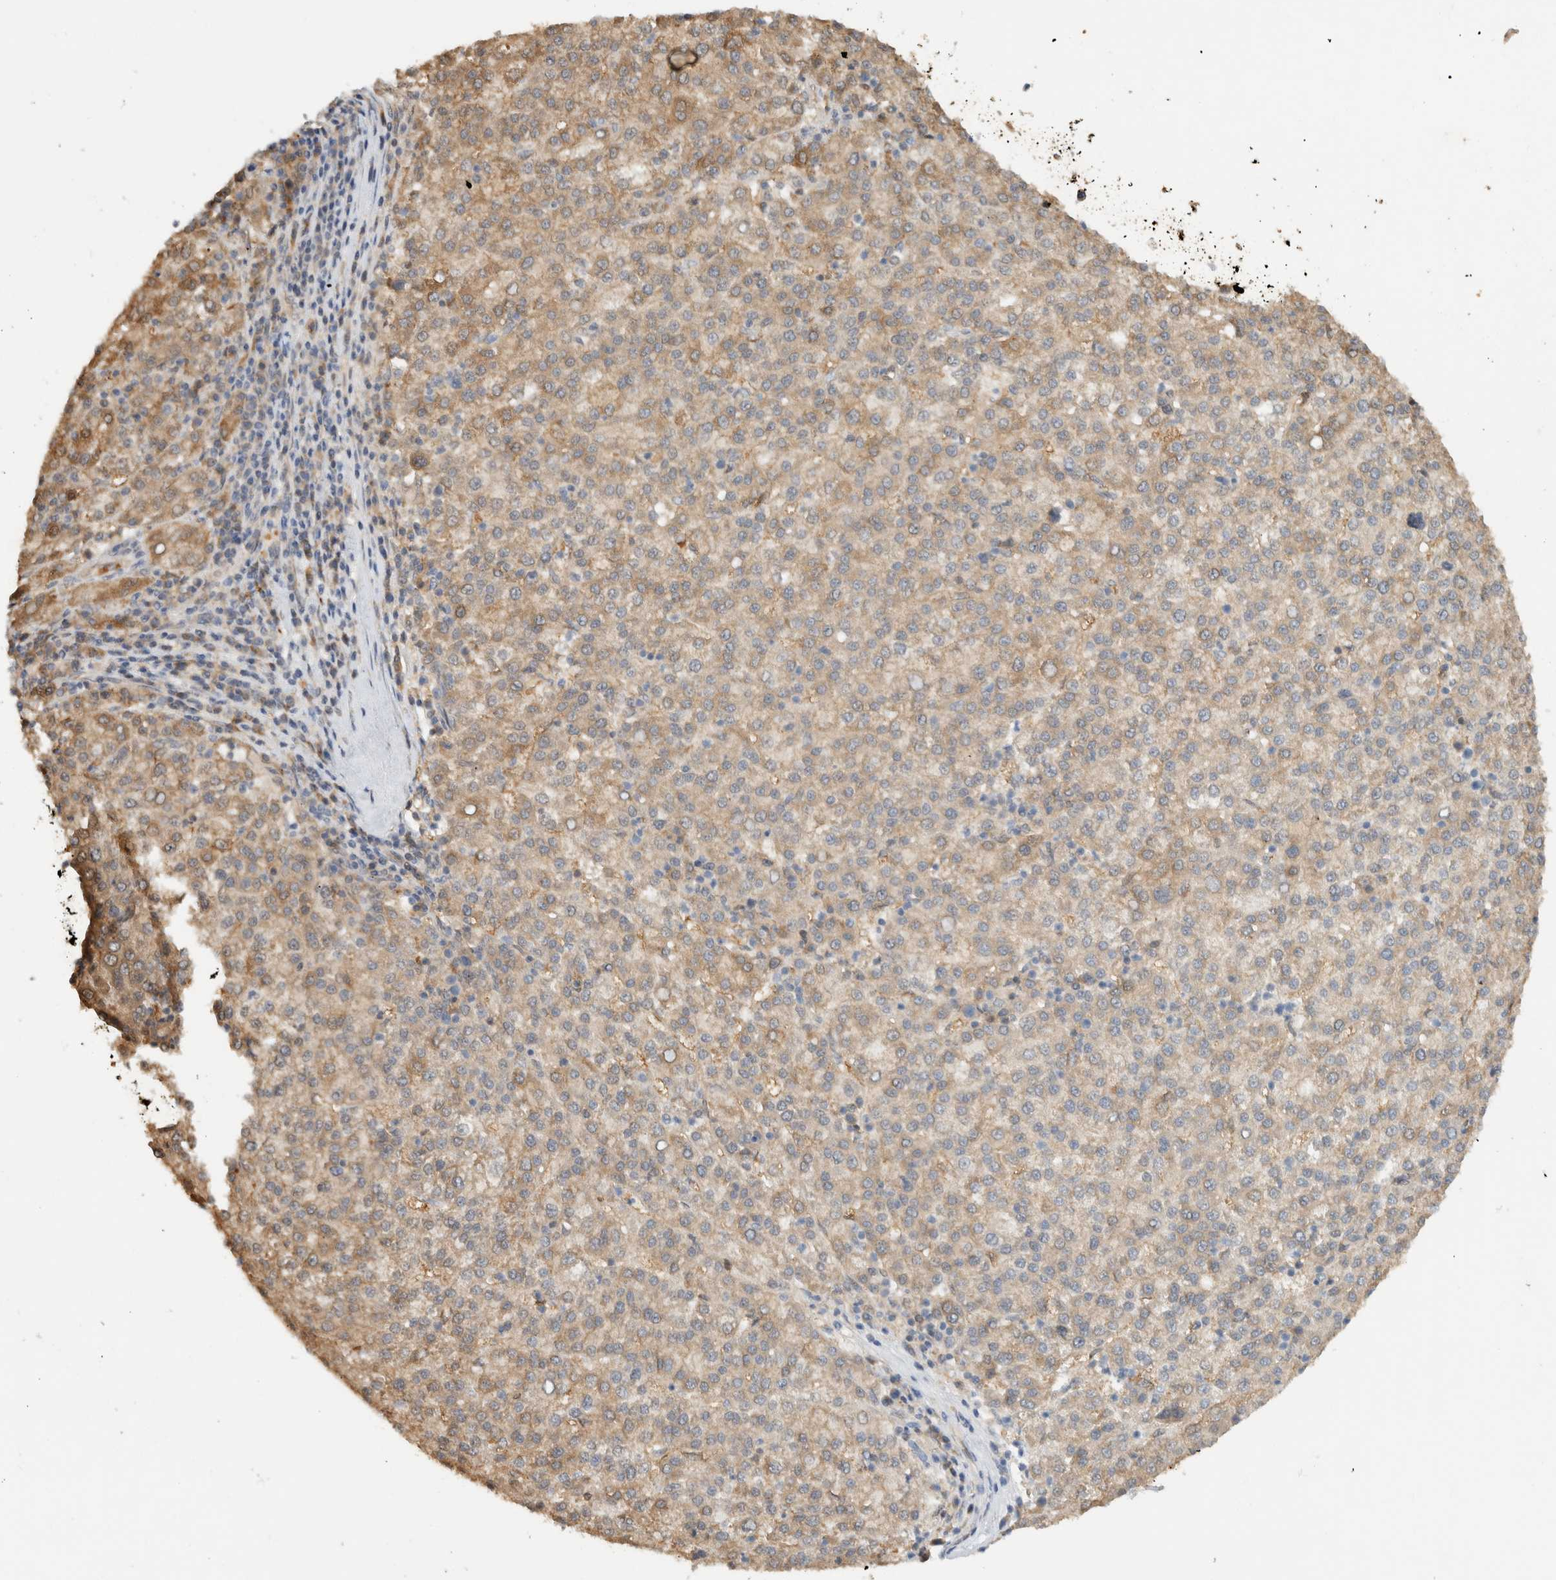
{"staining": {"intensity": "weak", "quantity": ">75%", "location": "cytoplasmic/membranous"}, "tissue": "liver cancer", "cell_type": "Tumor cells", "image_type": "cancer", "snomed": [{"axis": "morphology", "description": "Carcinoma, Hepatocellular, NOS"}, {"axis": "topography", "description": "Liver"}], "caption": "Hepatocellular carcinoma (liver) tissue demonstrates weak cytoplasmic/membranous staining in about >75% of tumor cells", "gene": "CA13", "patient": {"sex": "female", "age": 58}}